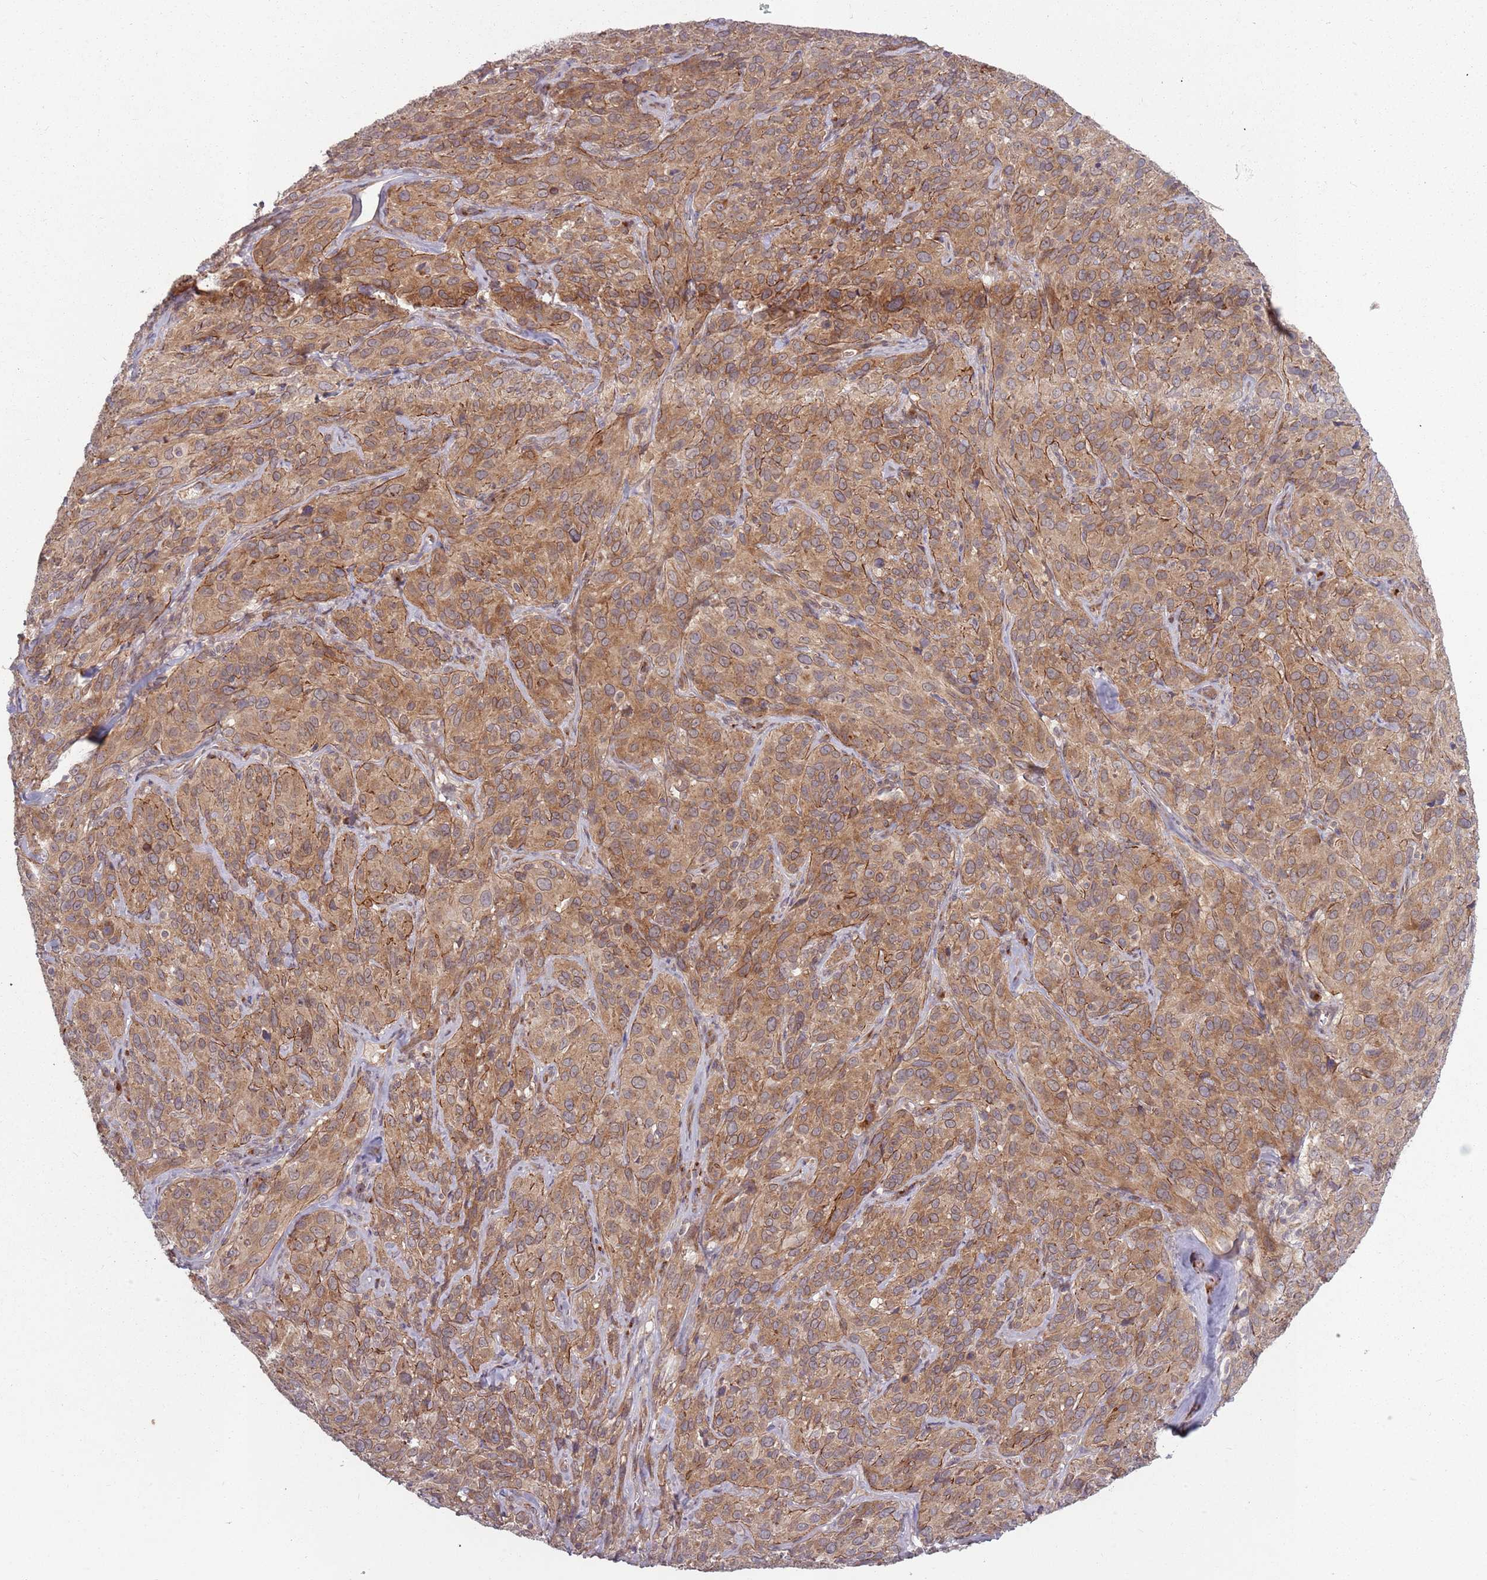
{"staining": {"intensity": "weak", "quantity": ">75%", "location": "cytoplasmic/membranous"}, "tissue": "cervical cancer", "cell_type": "Tumor cells", "image_type": "cancer", "snomed": [{"axis": "morphology", "description": "Squamous cell carcinoma, NOS"}, {"axis": "topography", "description": "Cervix"}], "caption": "Tumor cells show low levels of weak cytoplasmic/membranous staining in approximately >75% of cells in human squamous cell carcinoma (cervical).", "gene": "PLD6", "patient": {"sex": "female", "age": 51}}